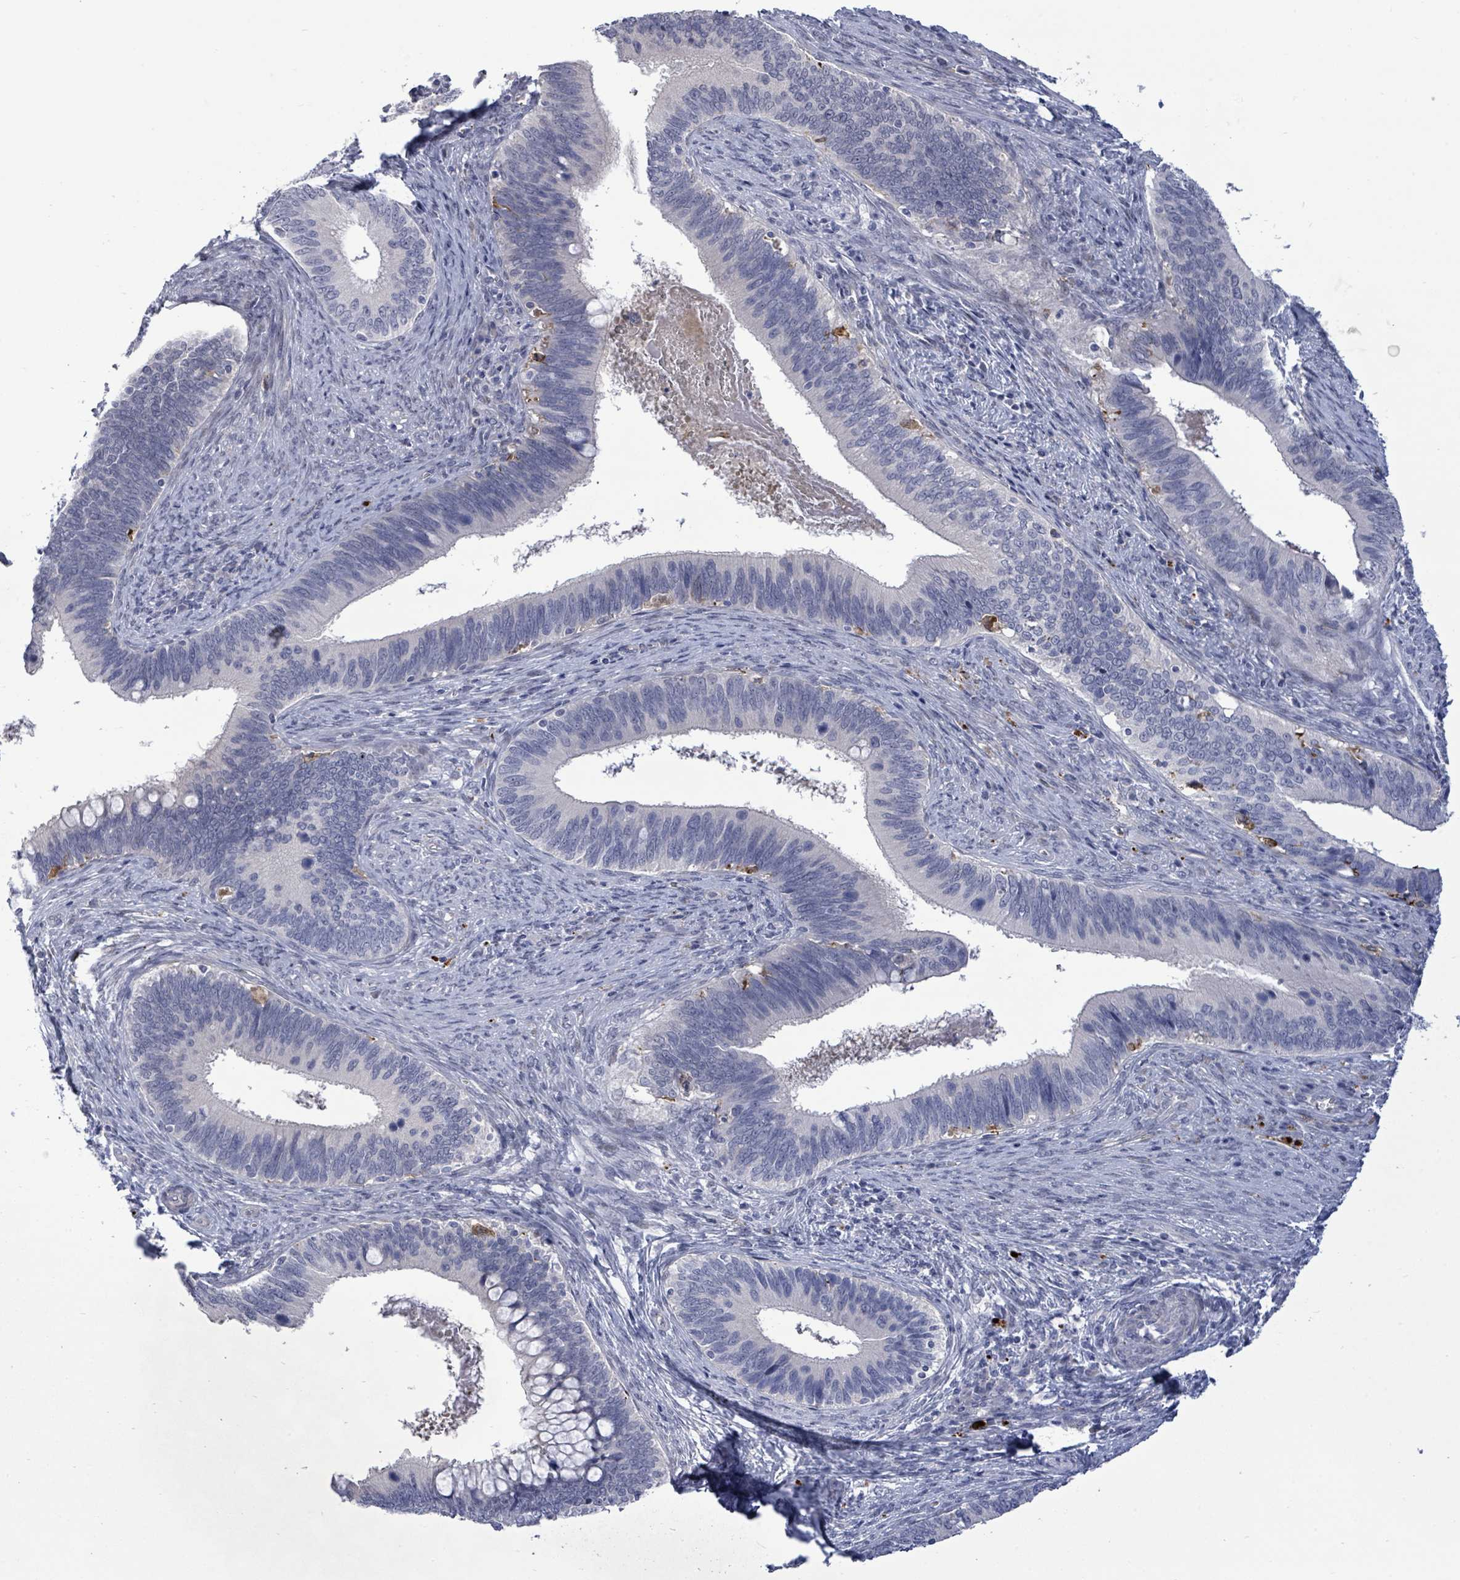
{"staining": {"intensity": "negative", "quantity": "none", "location": "none"}, "tissue": "cervical cancer", "cell_type": "Tumor cells", "image_type": "cancer", "snomed": [{"axis": "morphology", "description": "Adenocarcinoma, NOS"}, {"axis": "topography", "description": "Cervix"}], "caption": "Immunohistochemical staining of cervical adenocarcinoma demonstrates no significant staining in tumor cells.", "gene": "CT45A5", "patient": {"sex": "female", "age": 42}}